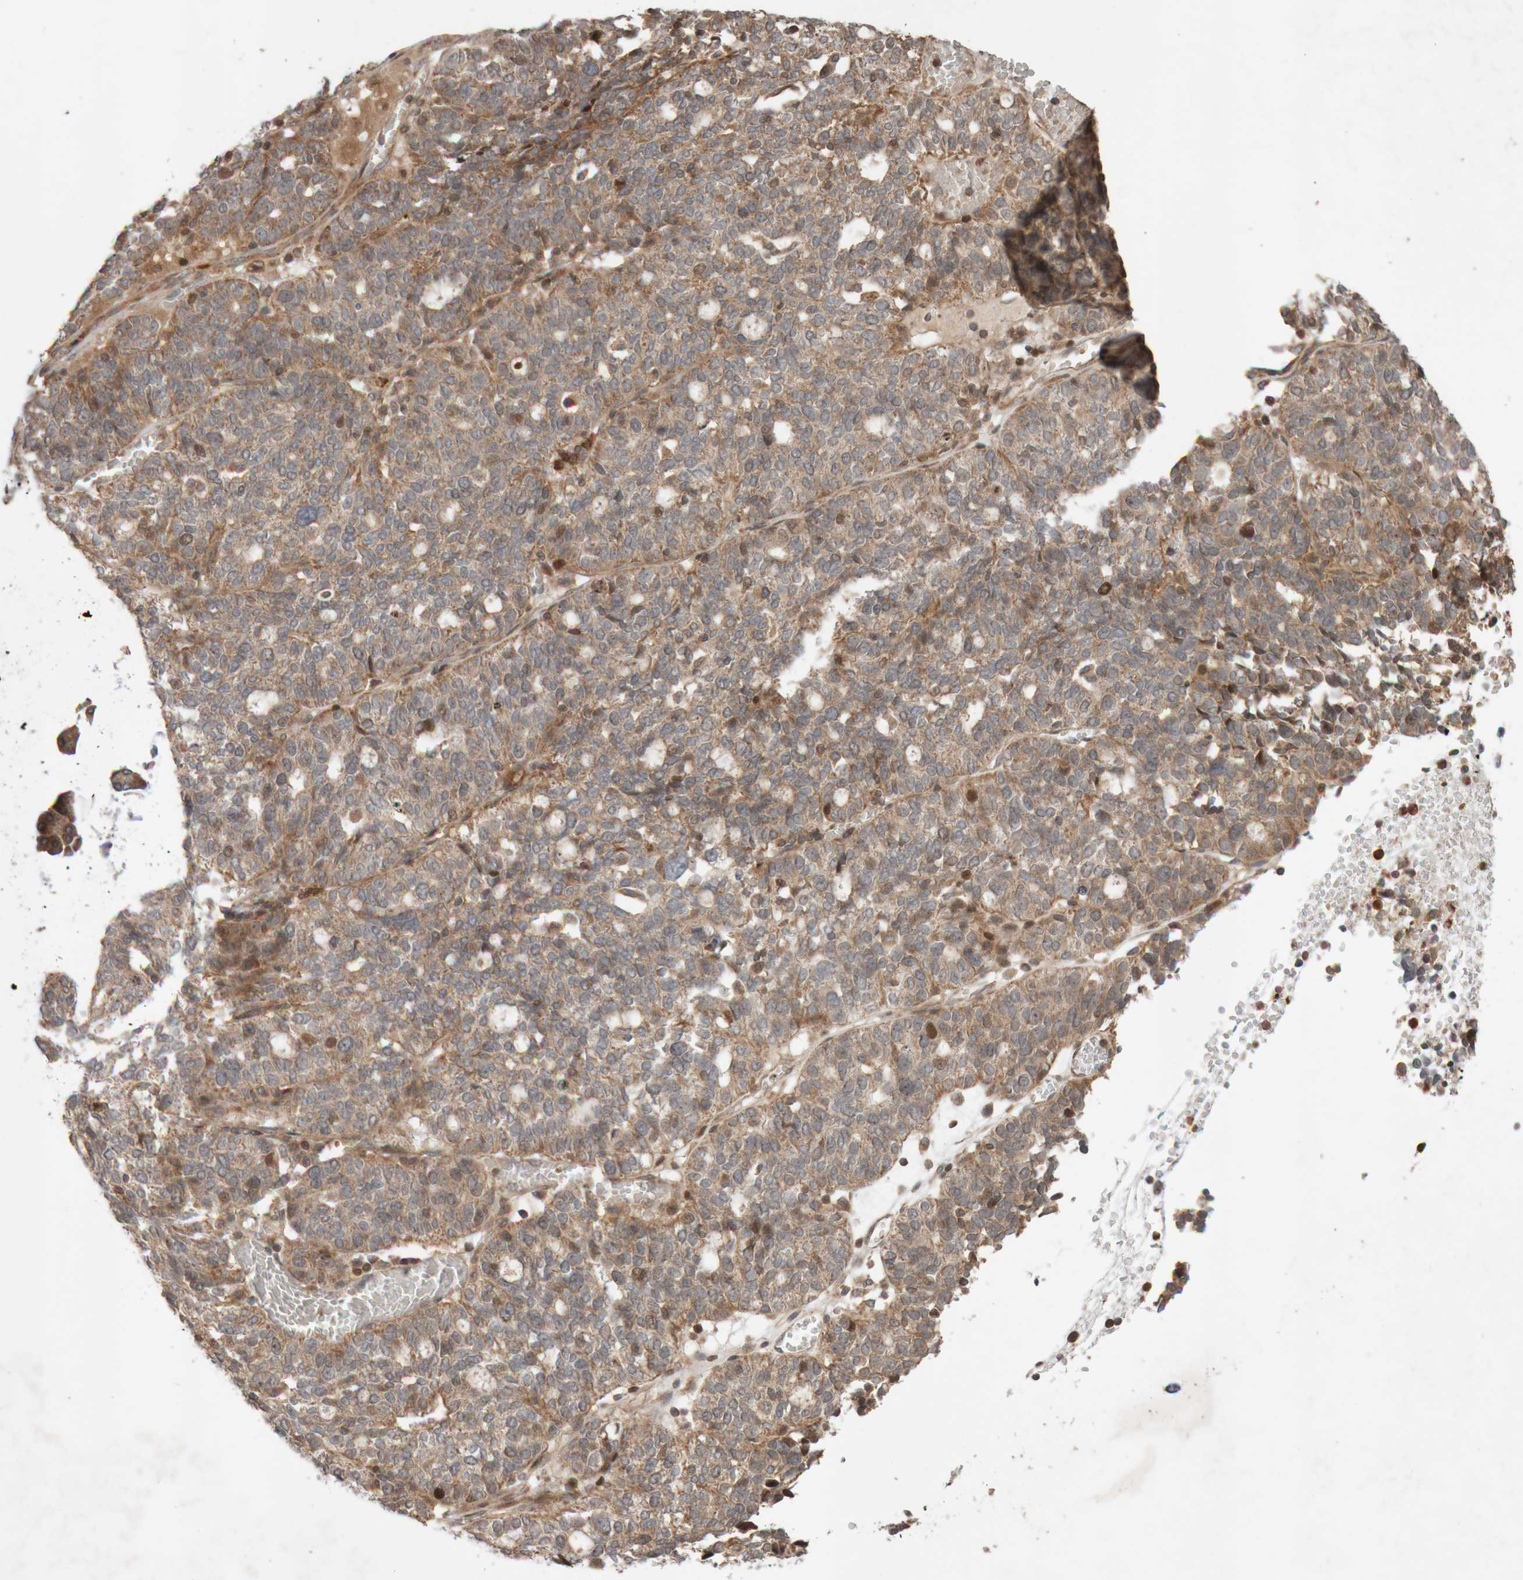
{"staining": {"intensity": "moderate", "quantity": ">75%", "location": "cytoplasmic/membranous"}, "tissue": "ovarian cancer", "cell_type": "Tumor cells", "image_type": "cancer", "snomed": [{"axis": "morphology", "description": "Cystadenocarcinoma, serous, NOS"}, {"axis": "topography", "description": "Ovary"}], "caption": "Approximately >75% of tumor cells in human ovarian cancer display moderate cytoplasmic/membranous protein expression as visualized by brown immunohistochemical staining.", "gene": "KIF21B", "patient": {"sex": "female", "age": 59}}